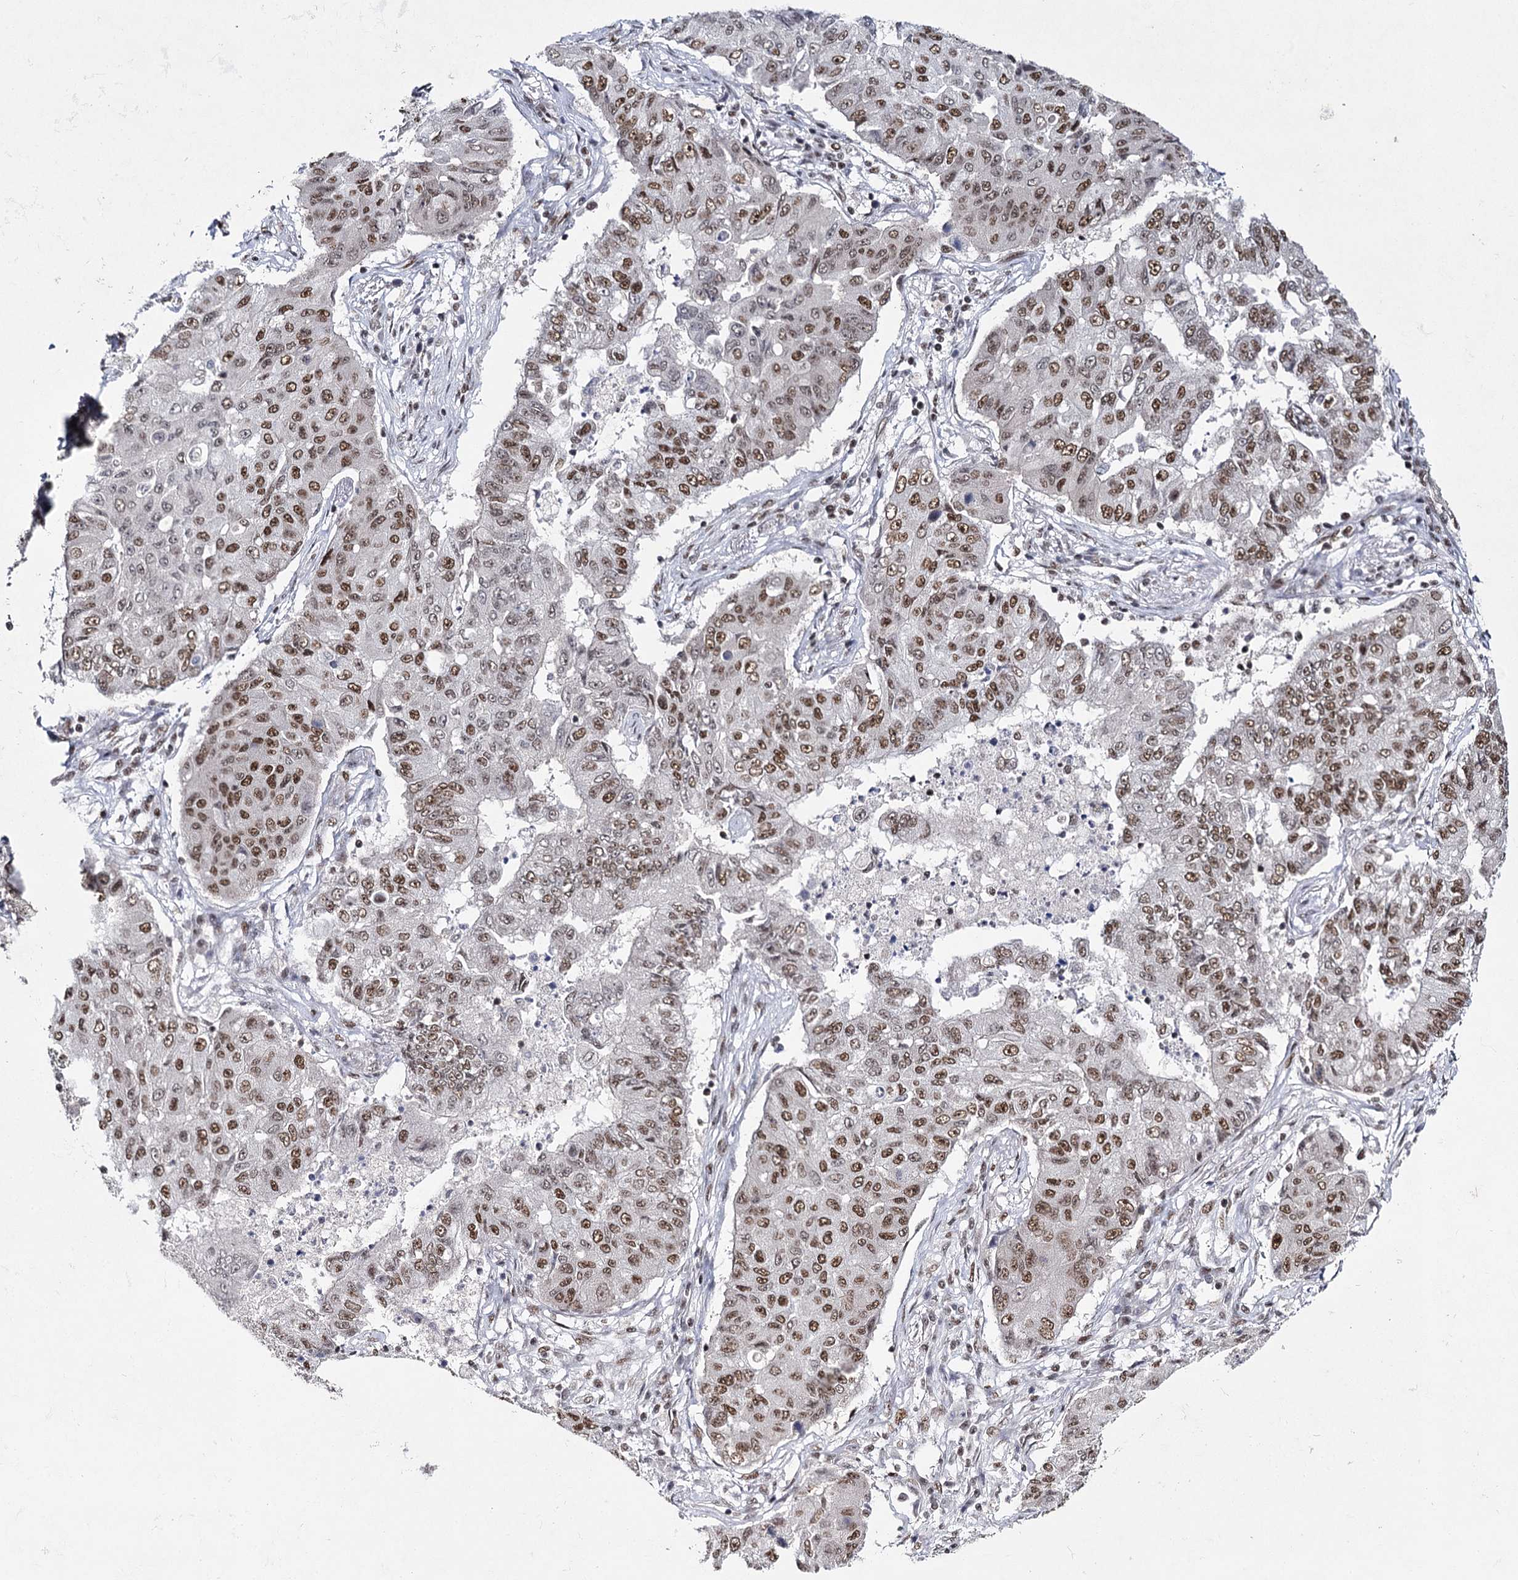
{"staining": {"intensity": "moderate", "quantity": ">75%", "location": "nuclear"}, "tissue": "lung cancer", "cell_type": "Tumor cells", "image_type": "cancer", "snomed": [{"axis": "morphology", "description": "Squamous cell carcinoma, NOS"}, {"axis": "topography", "description": "Lung"}], "caption": "Immunohistochemical staining of lung squamous cell carcinoma shows moderate nuclear protein staining in about >75% of tumor cells.", "gene": "SCAF8", "patient": {"sex": "male", "age": 74}}